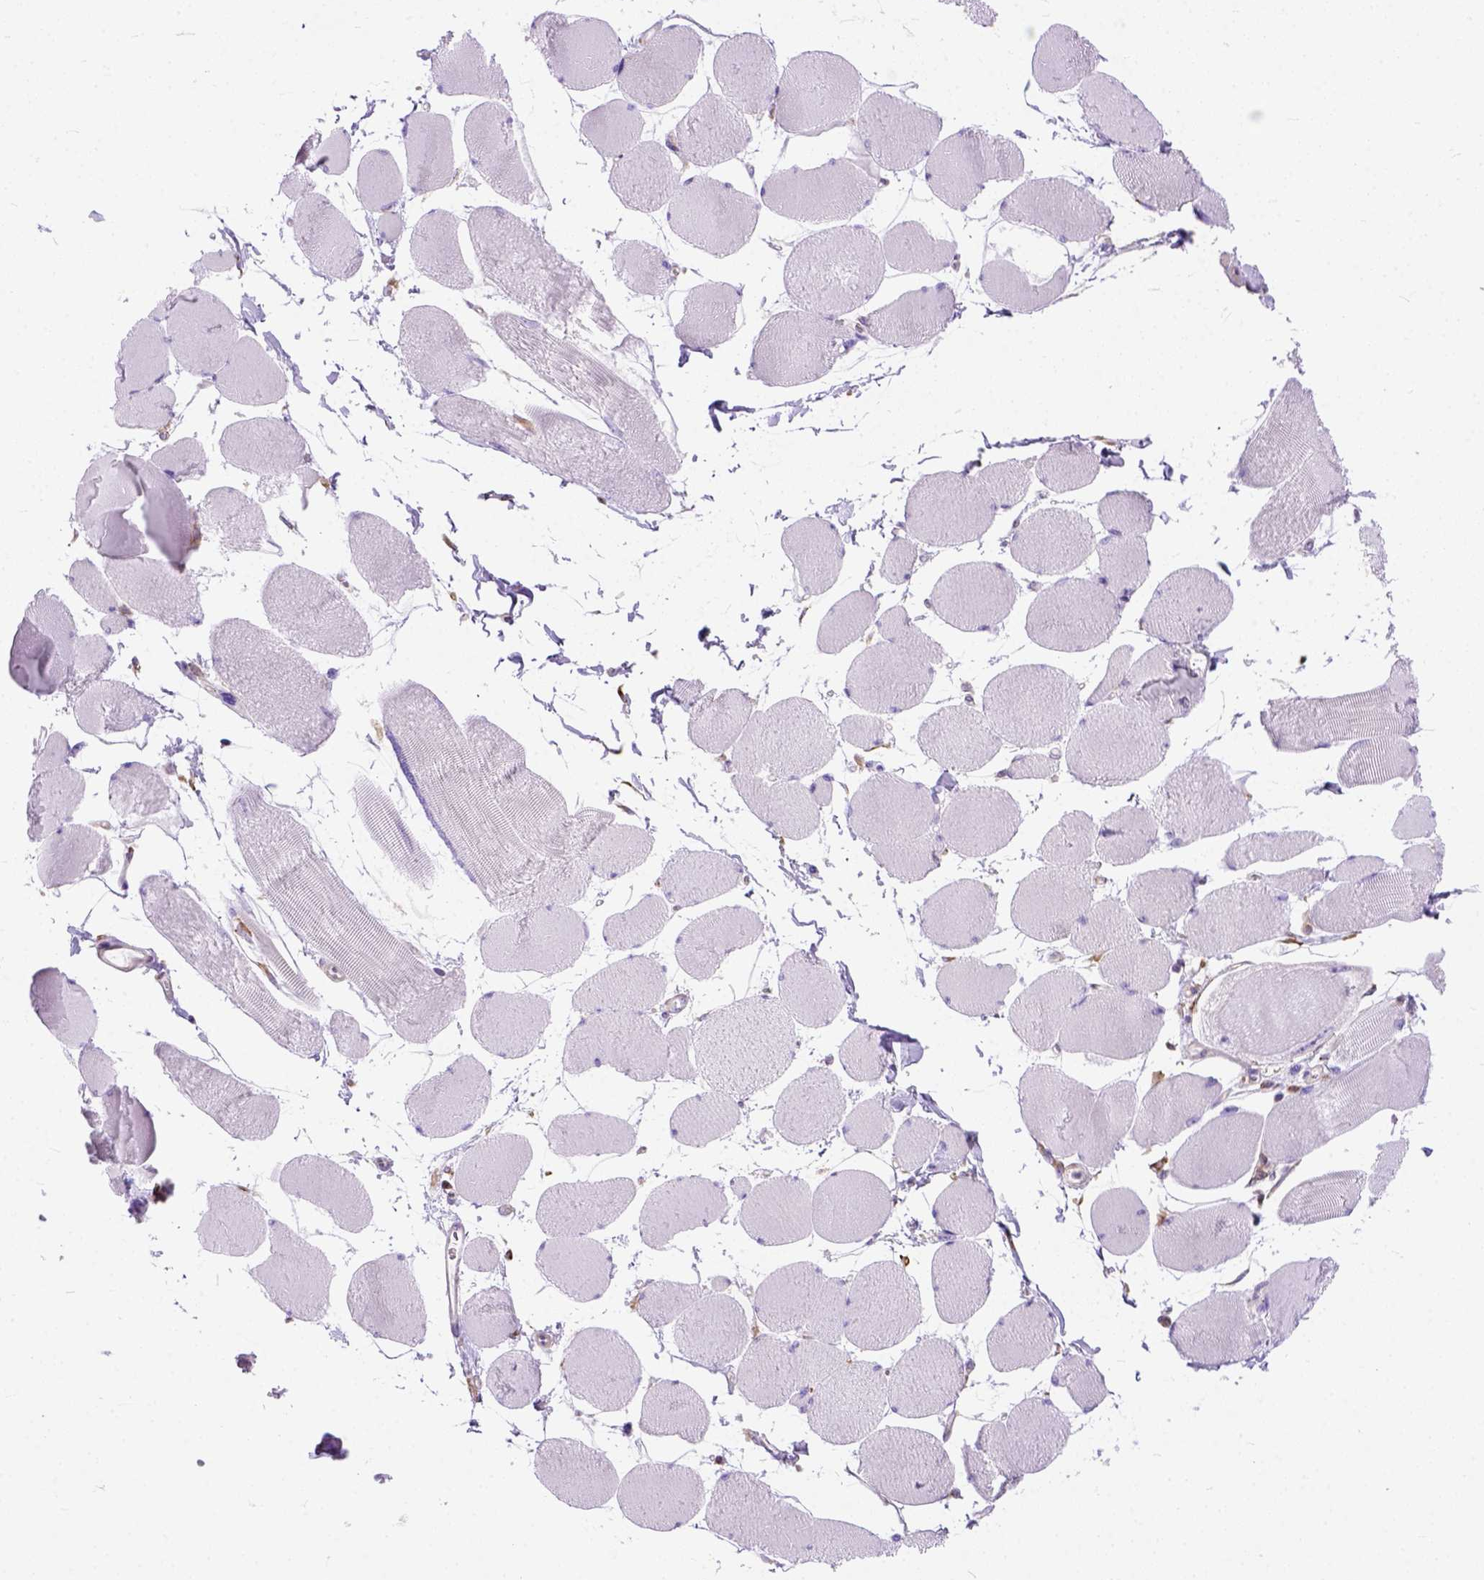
{"staining": {"intensity": "negative", "quantity": "none", "location": "none"}, "tissue": "skeletal muscle", "cell_type": "Myocytes", "image_type": "normal", "snomed": [{"axis": "morphology", "description": "Normal tissue, NOS"}, {"axis": "topography", "description": "Skeletal muscle"}], "caption": "Myocytes are negative for protein expression in benign human skeletal muscle. (Brightfield microscopy of DAB (3,3'-diaminobenzidine) immunohistochemistry (IHC) at high magnification).", "gene": "PLK4", "patient": {"sex": "female", "age": 75}}